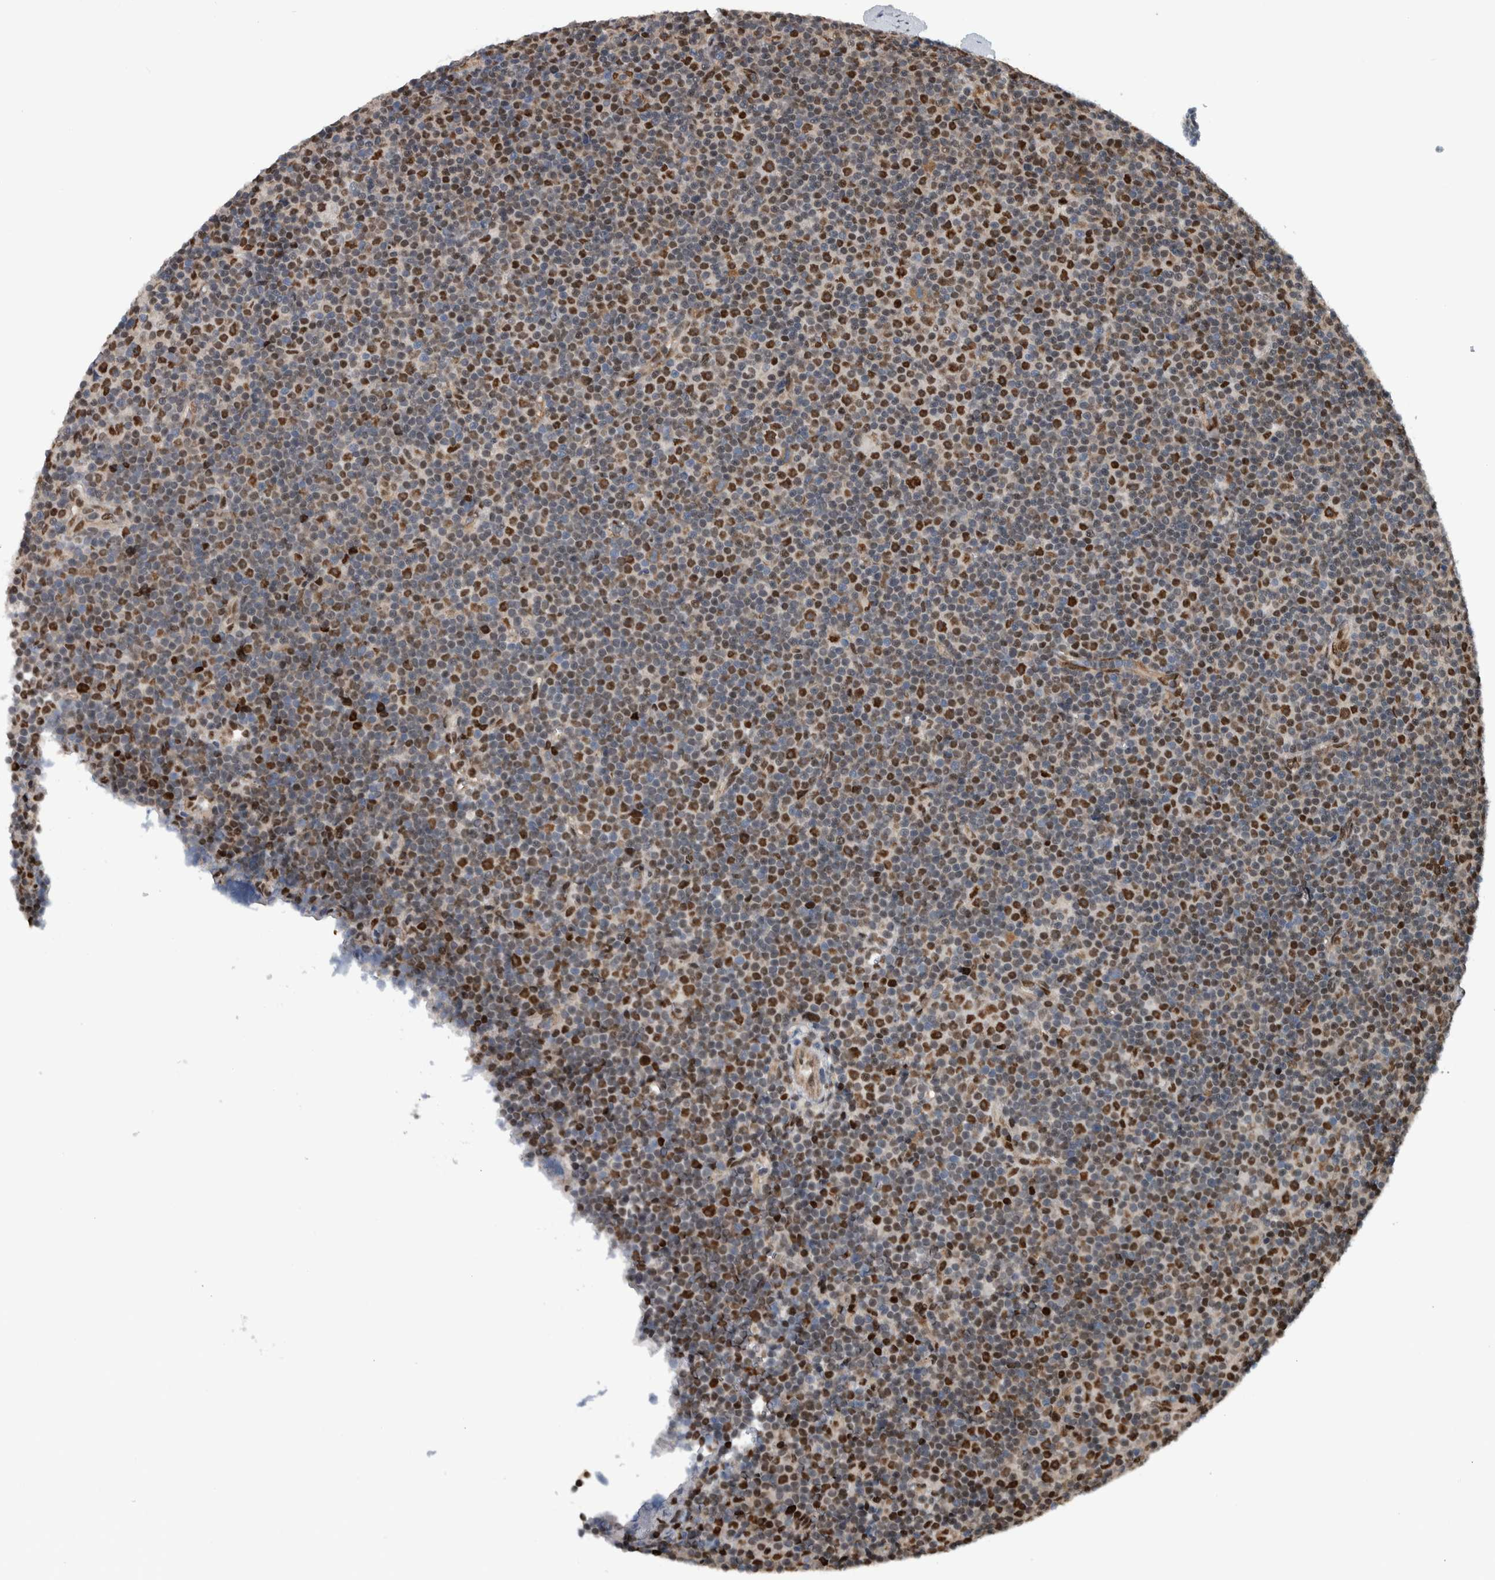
{"staining": {"intensity": "strong", "quantity": "25%-75%", "location": "nuclear"}, "tissue": "lymphoma", "cell_type": "Tumor cells", "image_type": "cancer", "snomed": [{"axis": "morphology", "description": "Malignant lymphoma, non-Hodgkin's type, Low grade"}, {"axis": "topography", "description": "Lymph node"}], "caption": "Protein staining displays strong nuclear positivity in approximately 25%-75% of tumor cells in low-grade malignant lymphoma, non-Hodgkin's type. (brown staining indicates protein expression, while blue staining denotes nuclei).", "gene": "FAM135B", "patient": {"sex": "female", "age": 67}}